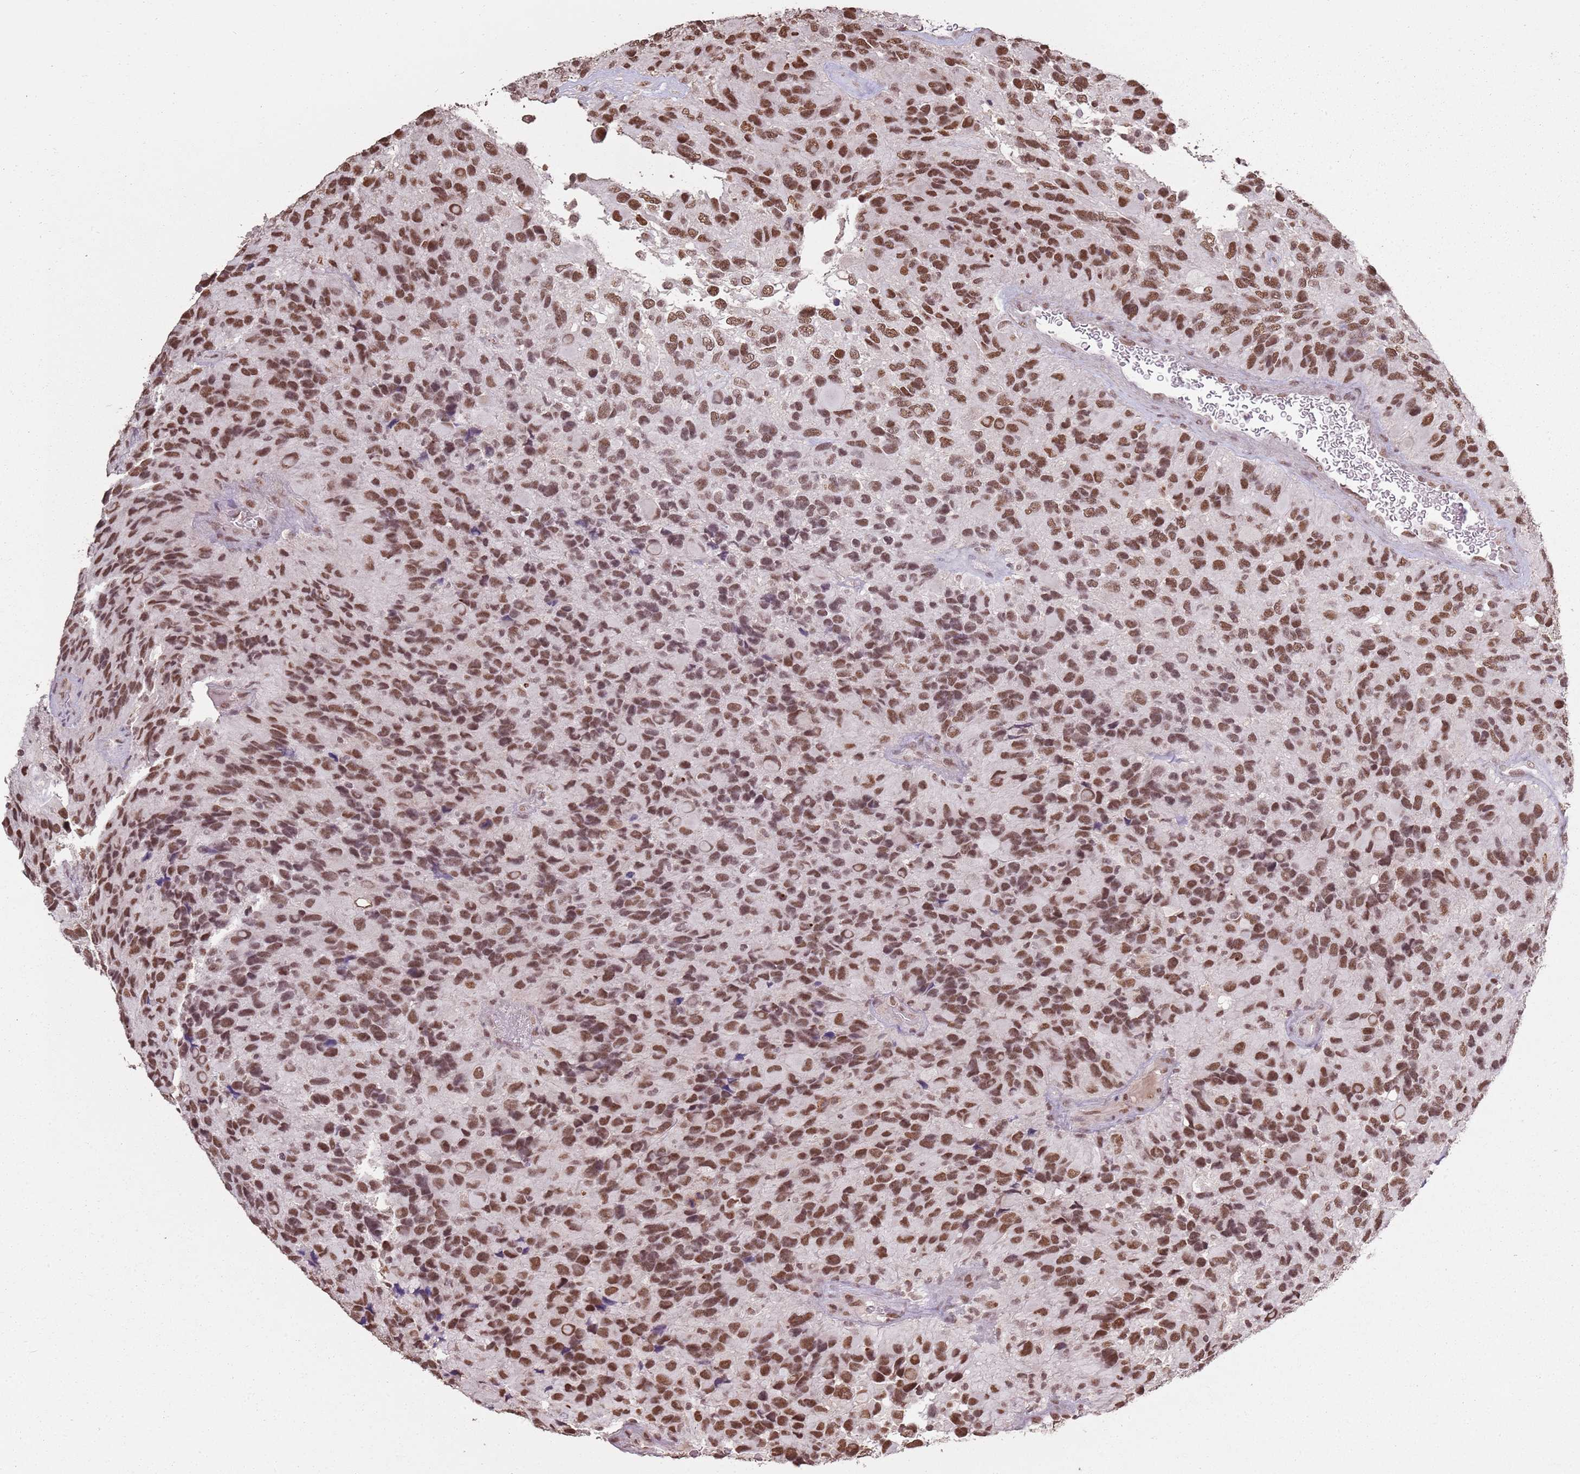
{"staining": {"intensity": "moderate", "quantity": ">75%", "location": "nuclear"}, "tissue": "glioma", "cell_type": "Tumor cells", "image_type": "cancer", "snomed": [{"axis": "morphology", "description": "Glioma, malignant, High grade"}, {"axis": "topography", "description": "Brain"}], "caption": "Approximately >75% of tumor cells in glioma show moderate nuclear protein expression as visualized by brown immunohistochemical staining.", "gene": "ARL14EP", "patient": {"sex": "male", "age": 77}}